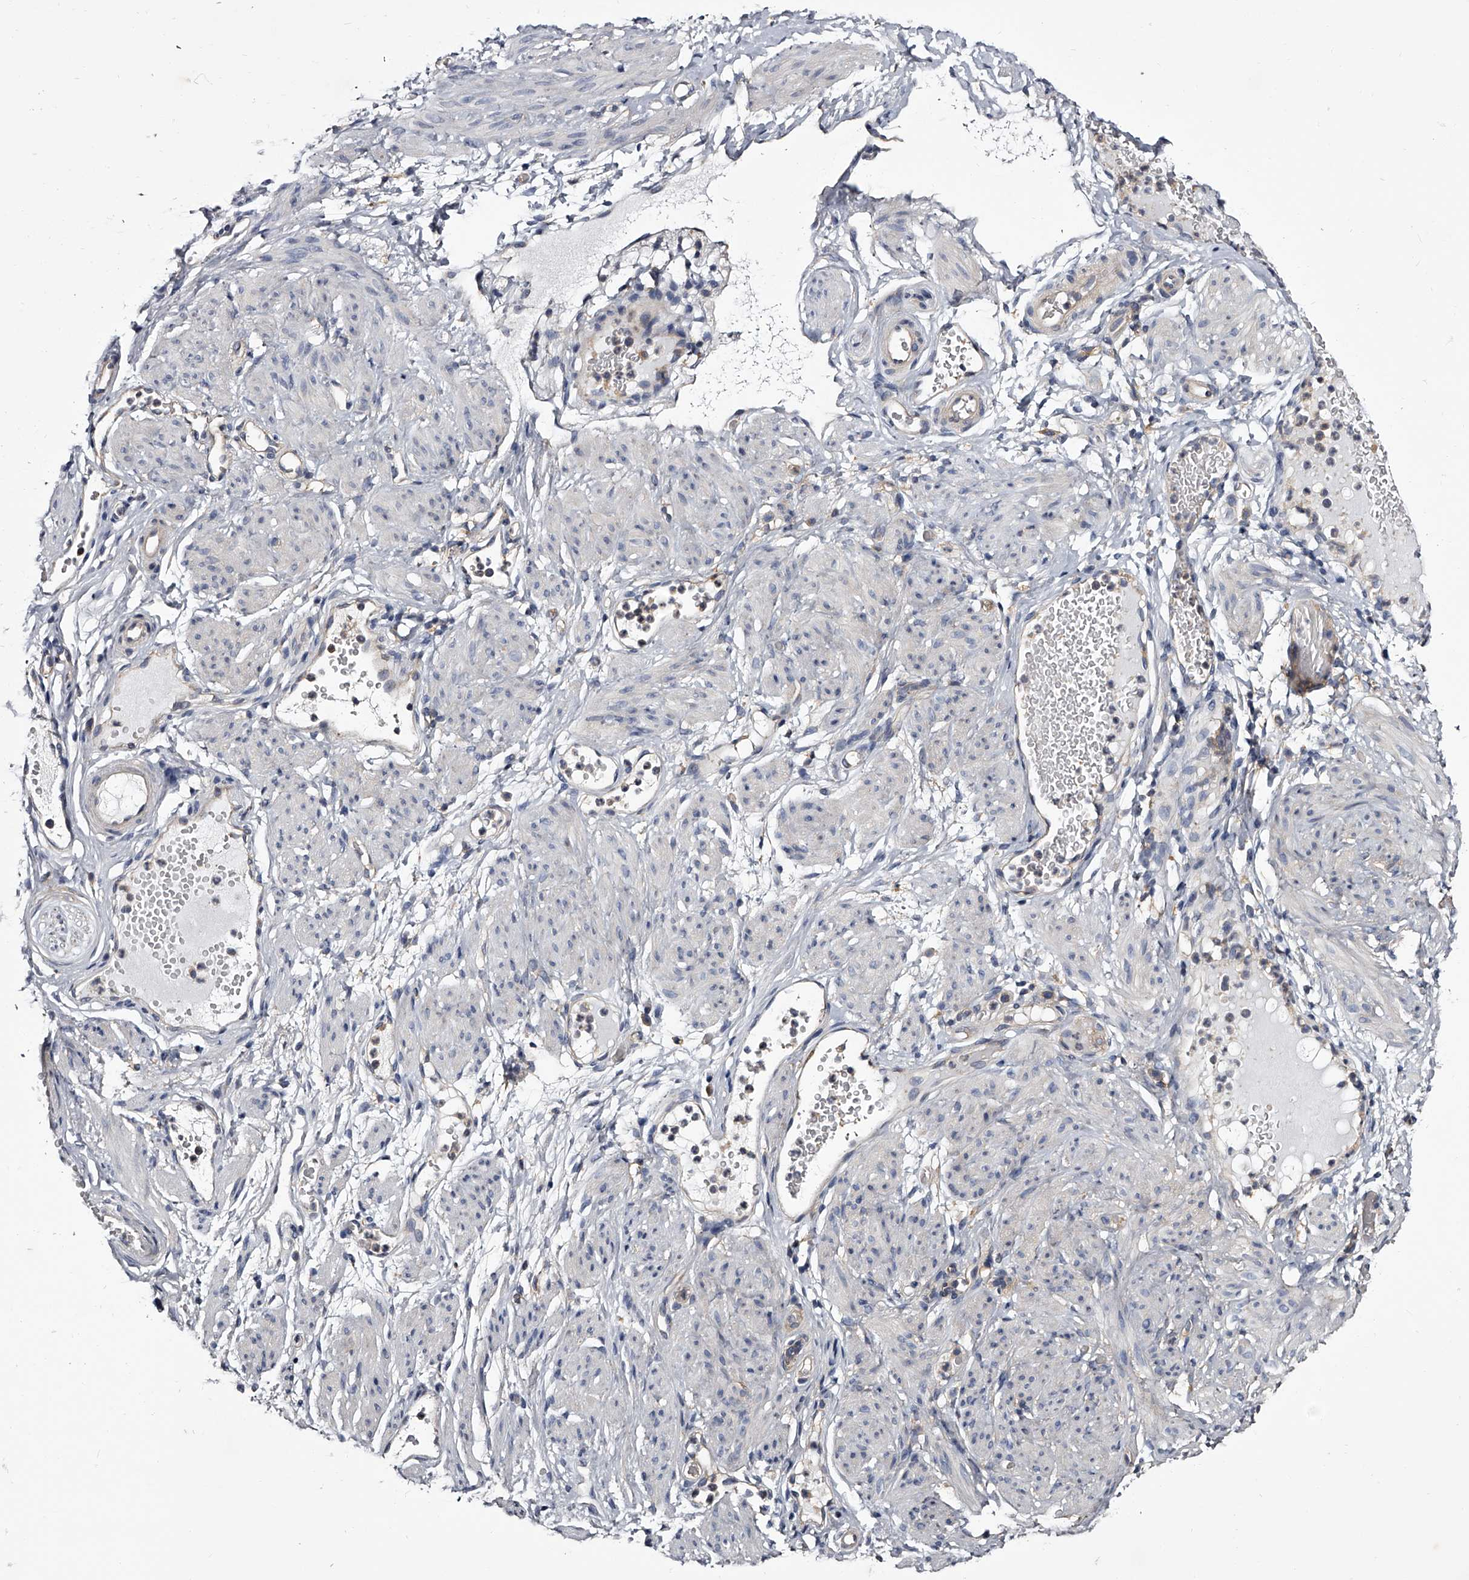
{"staining": {"intensity": "negative", "quantity": "none", "location": "none"}, "tissue": "soft tissue", "cell_type": "Chondrocytes", "image_type": "normal", "snomed": [{"axis": "morphology", "description": "Normal tissue, NOS"}, {"axis": "topography", "description": "Smooth muscle"}, {"axis": "topography", "description": "Peripheral nerve tissue"}], "caption": "Chondrocytes show no significant staining in benign soft tissue. (DAB IHC visualized using brightfield microscopy, high magnification).", "gene": "GAPVD1", "patient": {"sex": "female", "age": 39}}